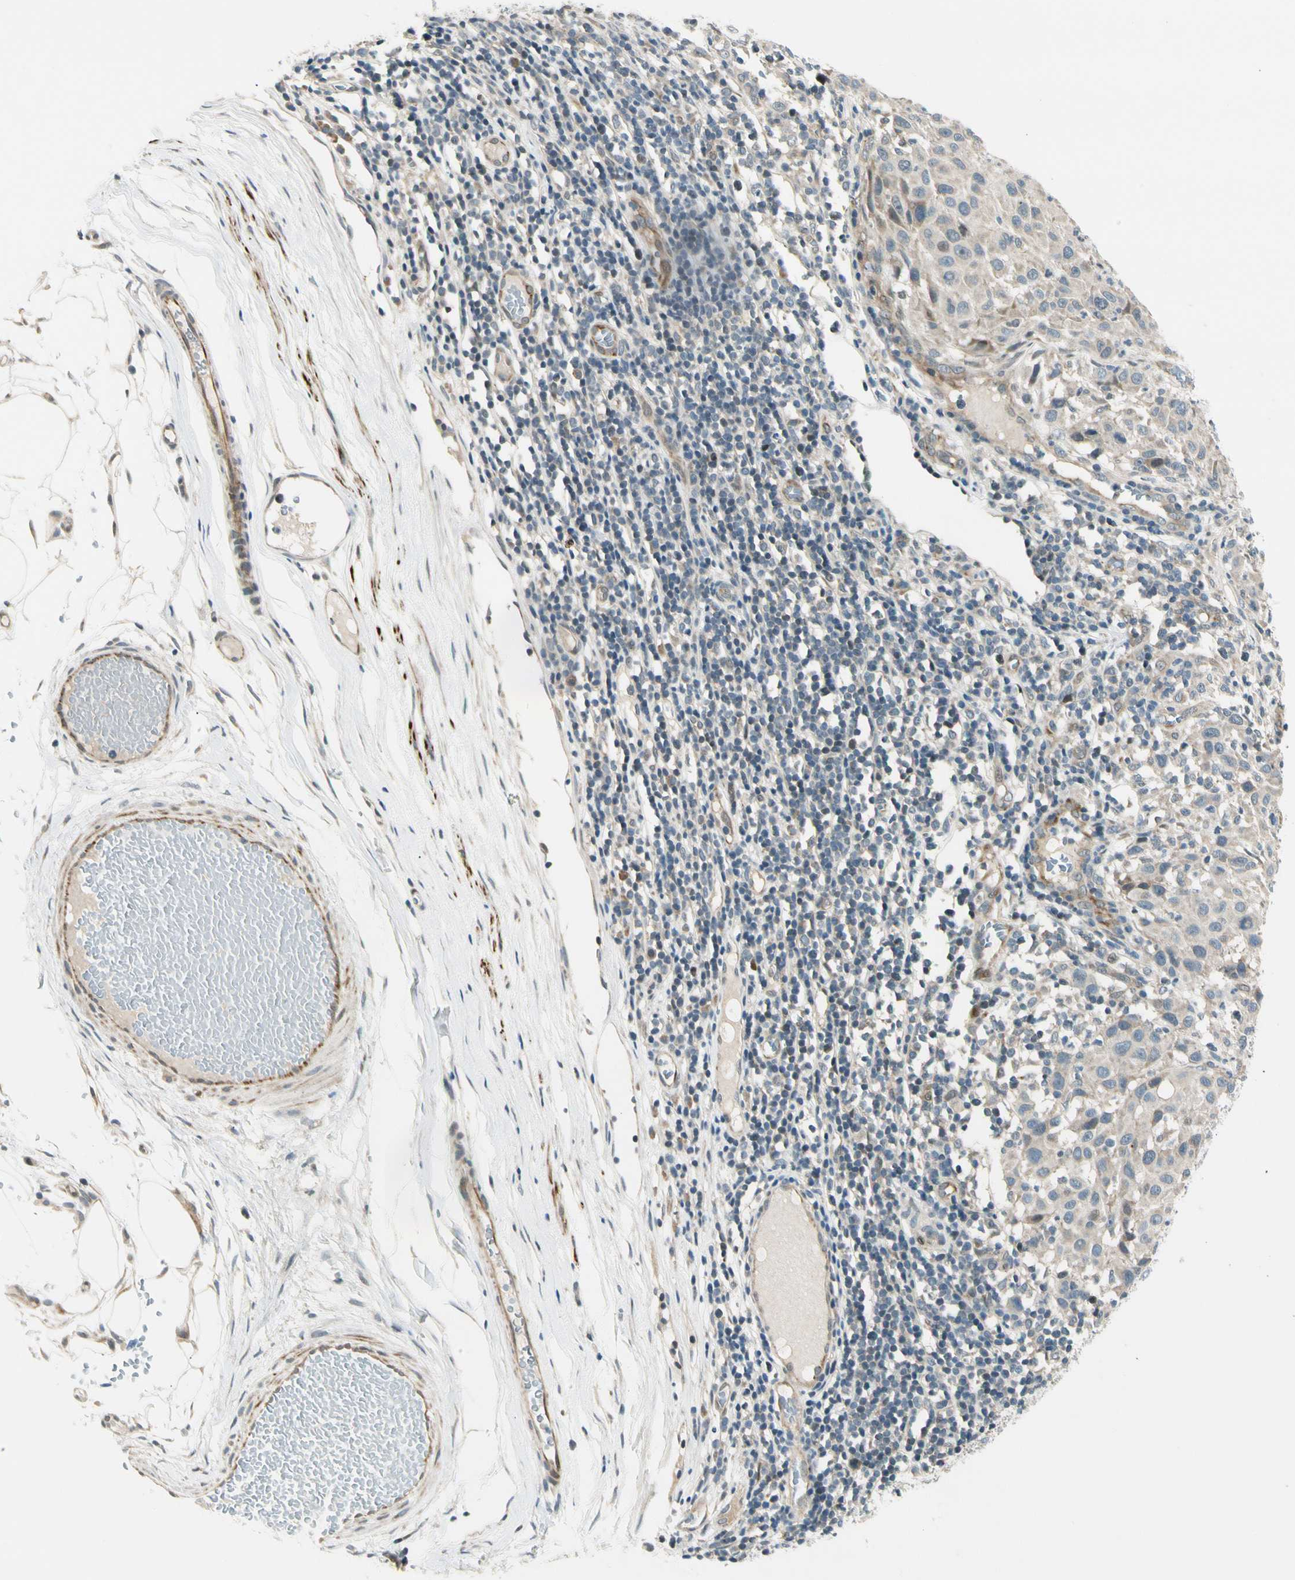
{"staining": {"intensity": "weak", "quantity": "<25%", "location": "cytoplasmic/membranous"}, "tissue": "melanoma", "cell_type": "Tumor cells", "image_type": "cancer", "snomed": [{"axis": "morphology", "description": "Malignant melanoma, Metastatic site"}, {"axis": "topography", "description": "Lymph node"}], "caption": "A high-resolution image shows immunohistochemistry staining of malignant melanoma (metastatic site), which displays no significant expression in tumor cells.", "gene": "SVBP", "patient": {"sex": "male", "age": 61}}